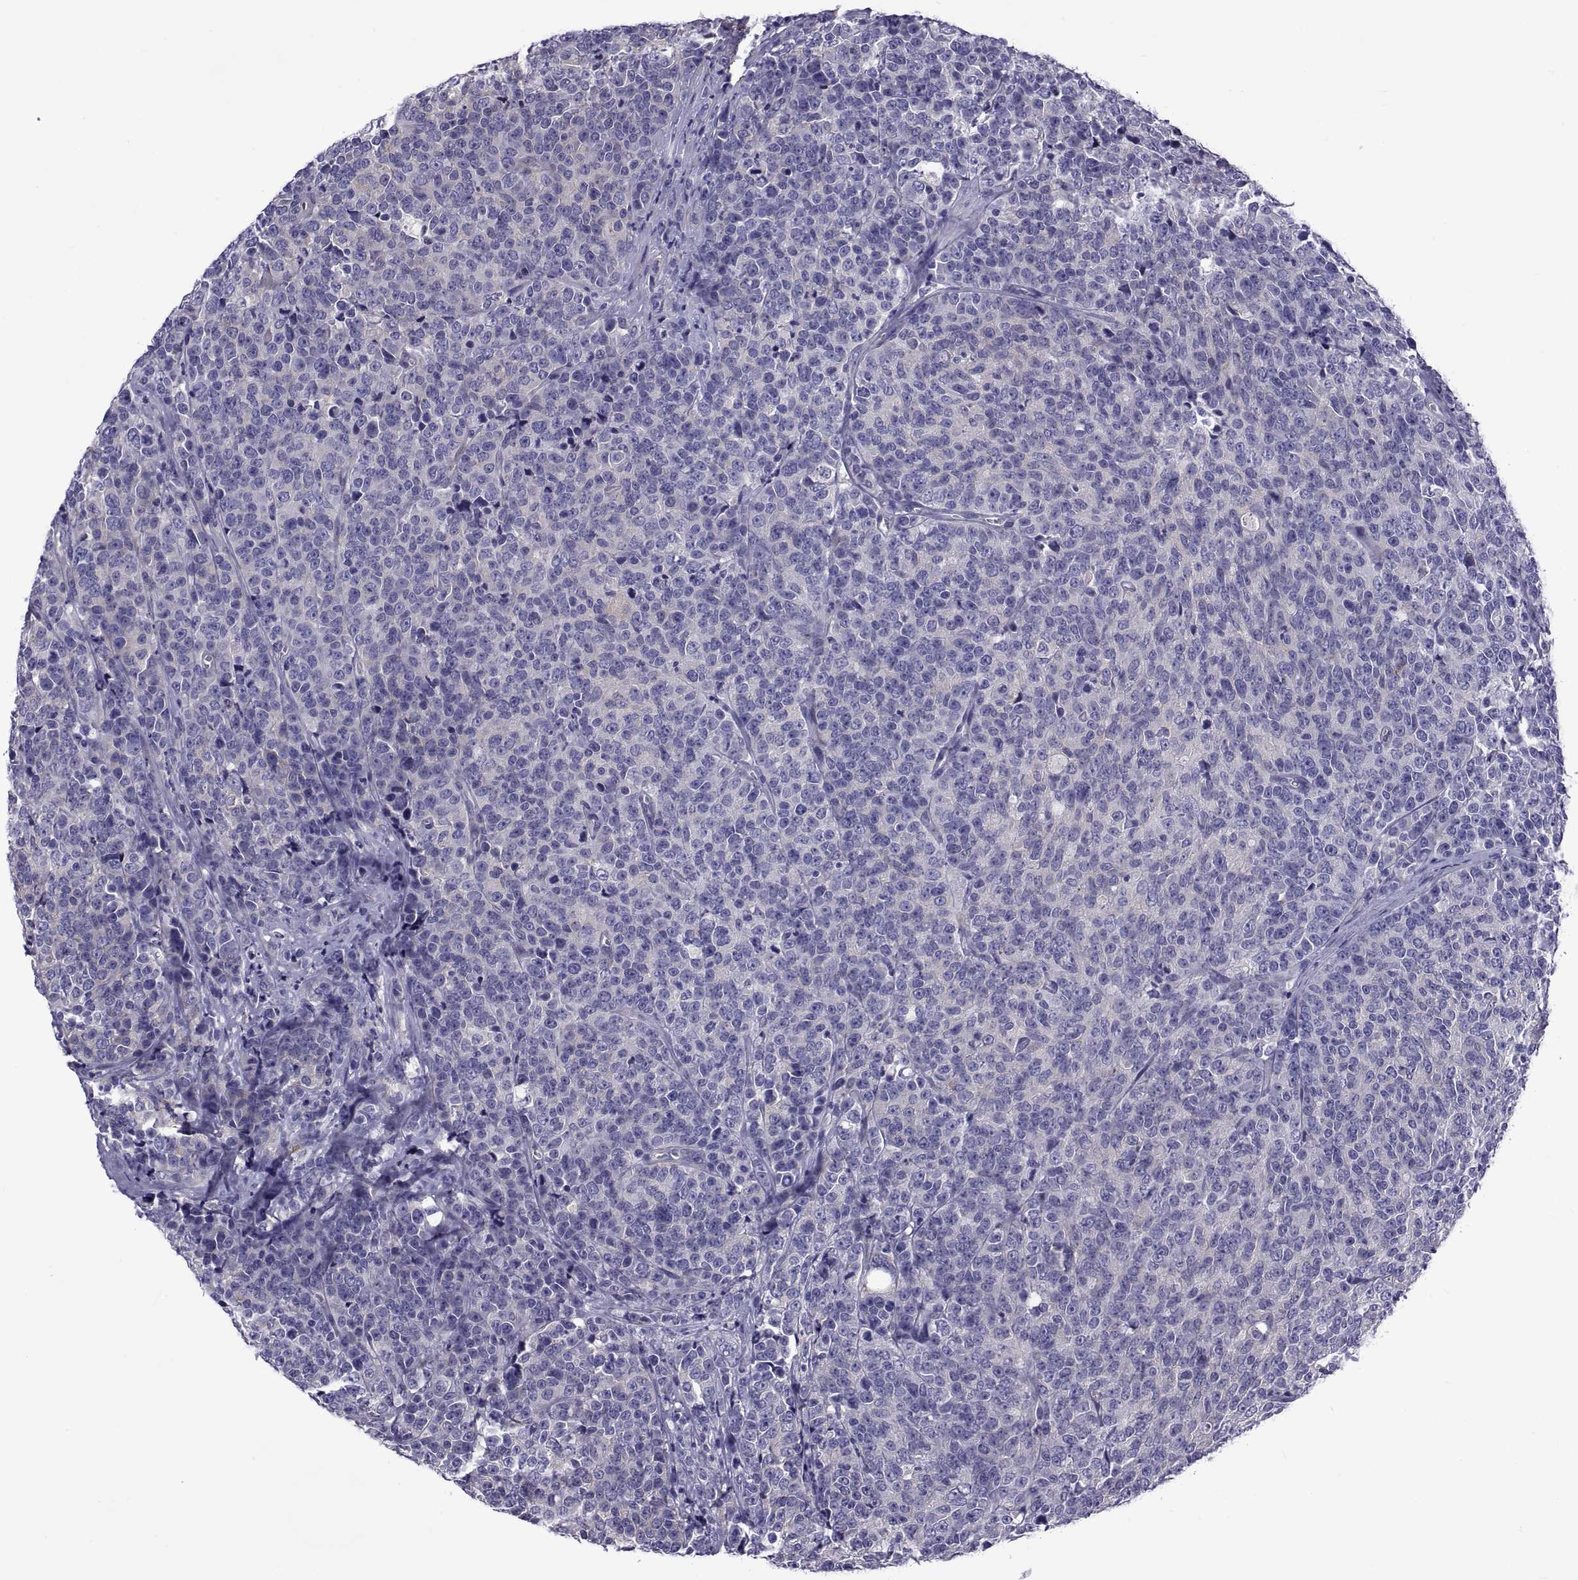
{"staining": {"intensity": "negative", "quantity": "none", "location": "none"}, "tissue": "prostate cancer", "cell_type": "Tumor cells", "image_type": "cancer", "snomed": [{"axis": "morphology", "description": "Adenocarcinoma, NOS"}, {"axis": "topography", "description": "Prostate"}], "caption": "IHC of human prostate cancer (adenocarcinoma) demonstrates no expression in tumor cells.", "gene": "TMC3", "patient": {"sex": "male", "age": 67}}